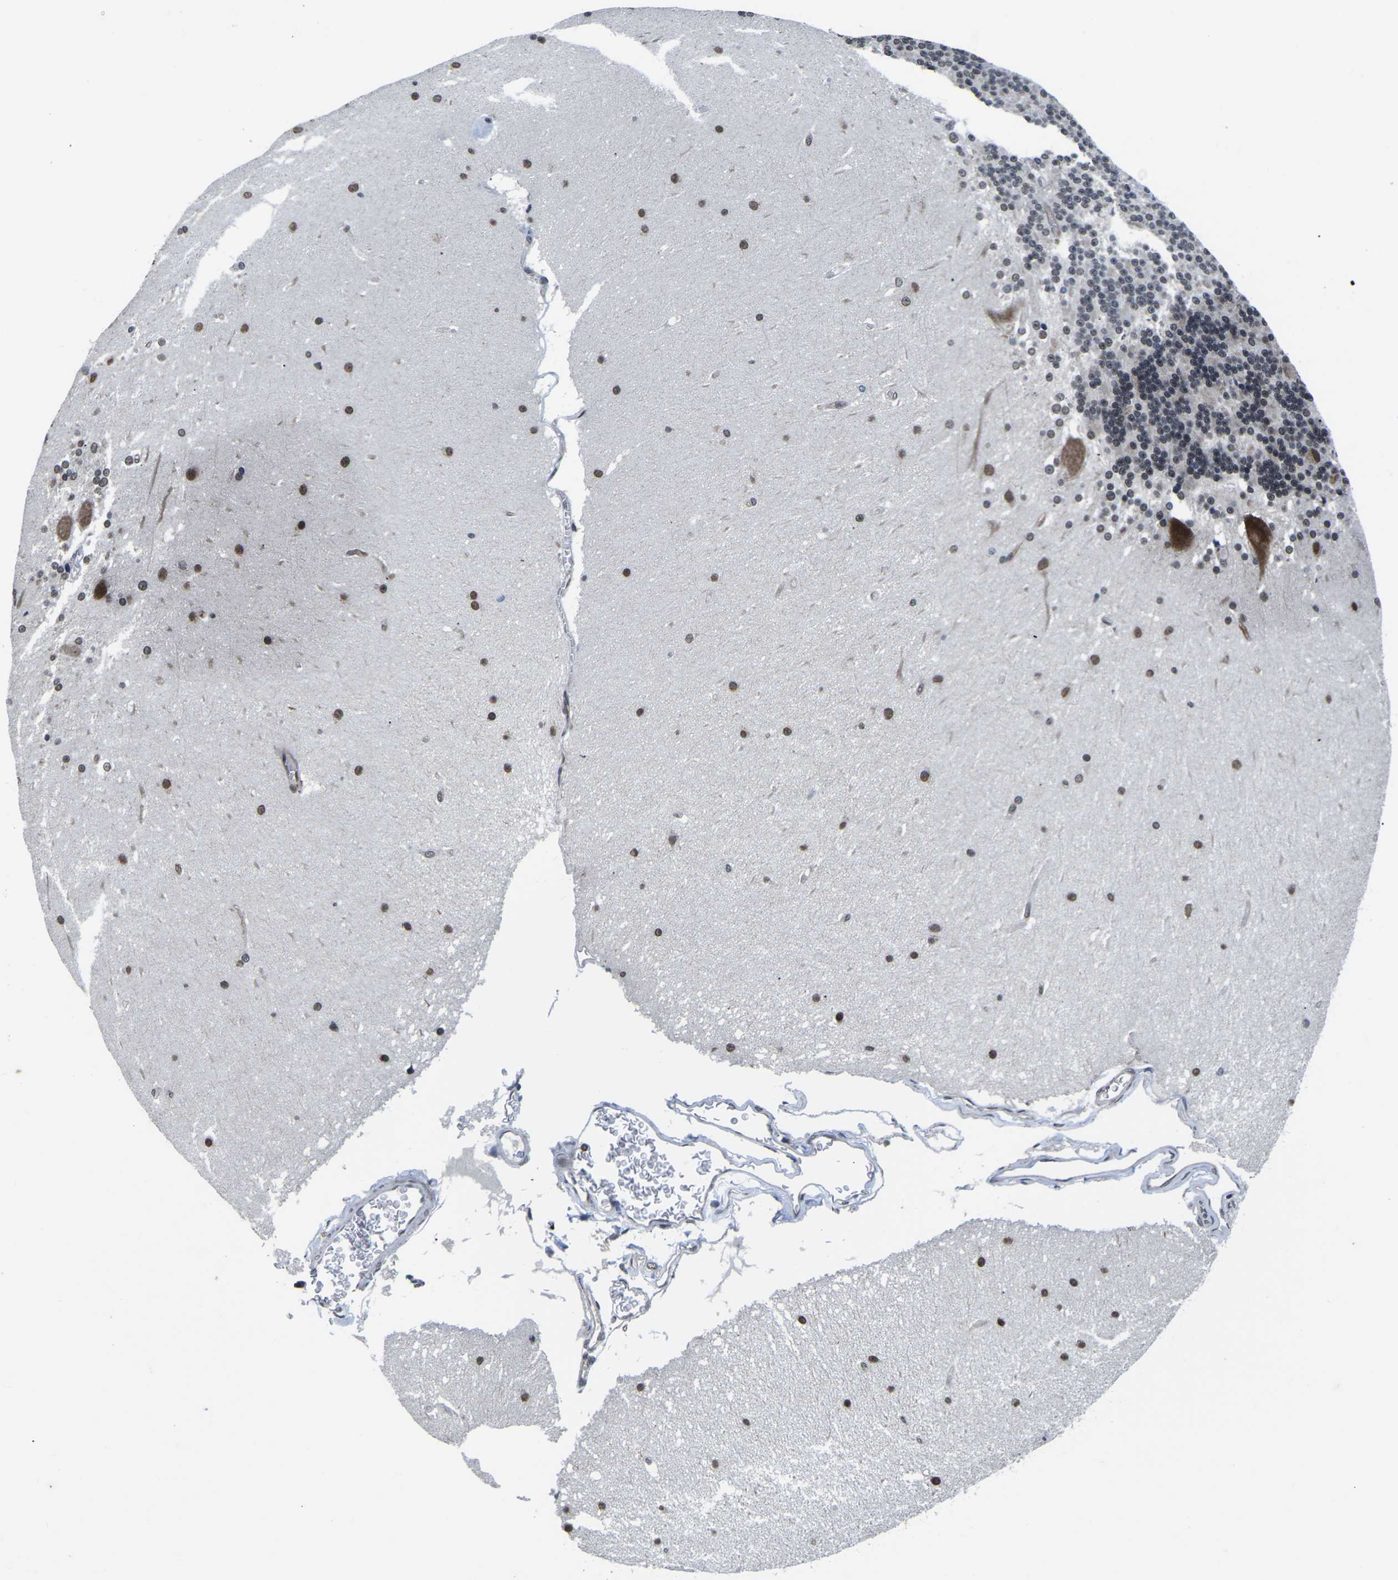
{"staining": {"intensity": "moderate", "quantity": "<25%", "location": "nuclear"}, "tissue": "cerebellum", "cell_type": "Cells in granular layer", "image_type": "normal", "snomed": [{"axis": "morphology", "description": "Normal tissue, NOS"}, {"axis": "topography", "description": "Cerebellum"}], "caption": "Immunohistochemical staining of unremarkable human cerebellum displays low levels of moderate nuclear expression in approximately <25% of cells in granular layer.", "gene": "CCNE1", "patient": {"sex": "female", "age": 19}}